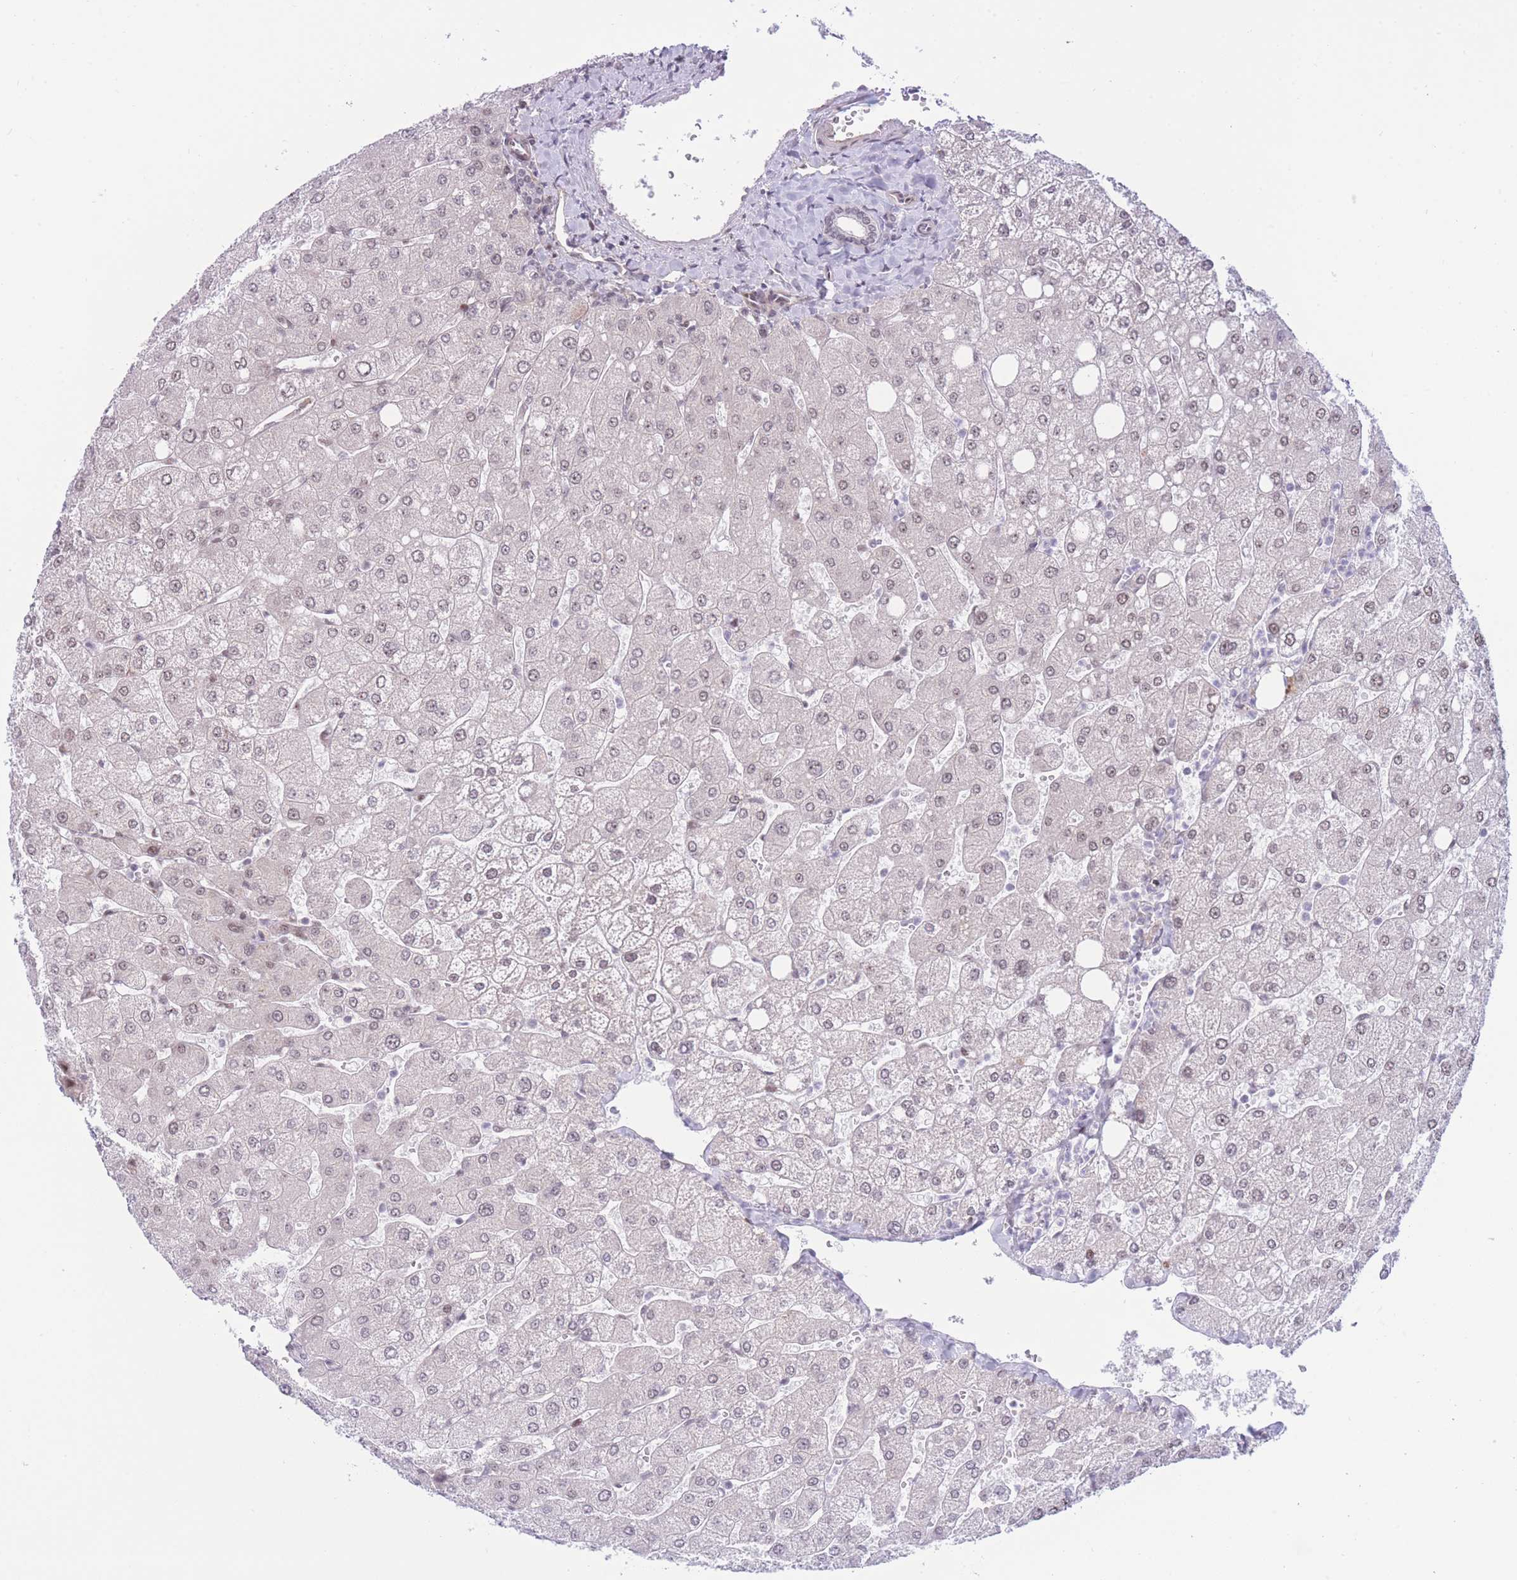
{"staining": {"intensity": "weak", "quantity": "<25%", "location": "nuclear"}, "tissue": "liver", "cell_type": "Cholangiocytes", "image_type": "normal", "snomed": [{"axis": "morphology", "description": "Normal tissue, NOS"}, {"axis": "topography", "description": "Liver"}], "caption": "Immunohistochemistry (IHC) micrograph of unremarkable human liver stained for a protein (brown), which displays no expression in cholangiocytes.", "gene": "PCIF1", "patient": {"sex": "male", "age": 55}}